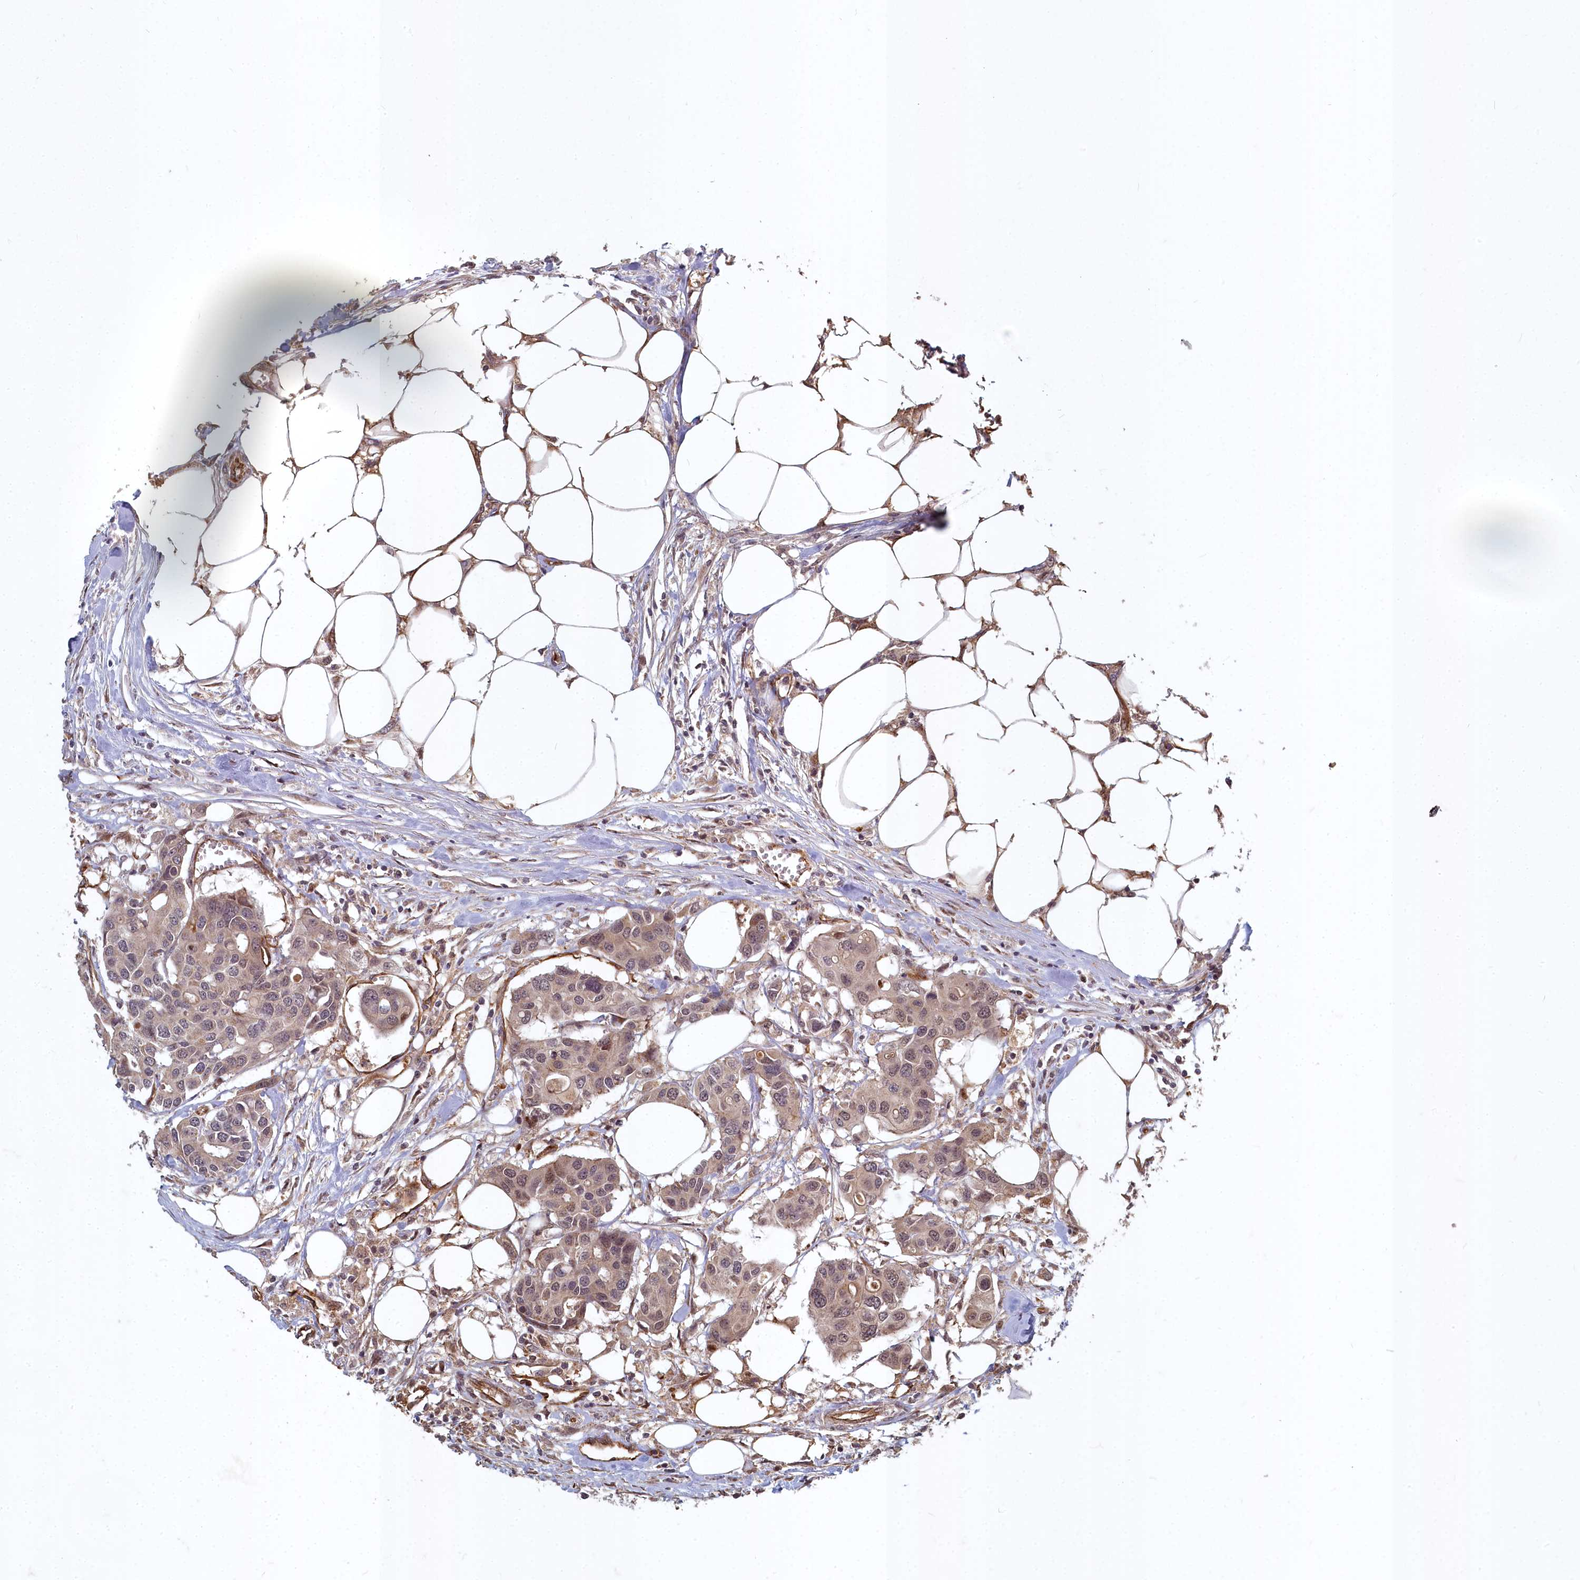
{"staining": {"intensity": "moderate", "quantity": ">75%", "location": "cytoplasmic/membranous,nuclear"}, "tissue": "colorectal cancer", "cell_type": "Tumor cells", "image_type": "cancer", "snomed": [{"axis": "morphology", "description": "Adenocarcinoma, NOS"}, {"axis": "topography", "description": "Colon"}], "caption": "The immunohistochemical stain labels moderate cytoplasmic/membranous and nuclear positivity in tumor cells of adenocarcinoma (colorectal) tissue.", "gene": "TSPYL4", "patient": {"sex": "male", "age": 77}}